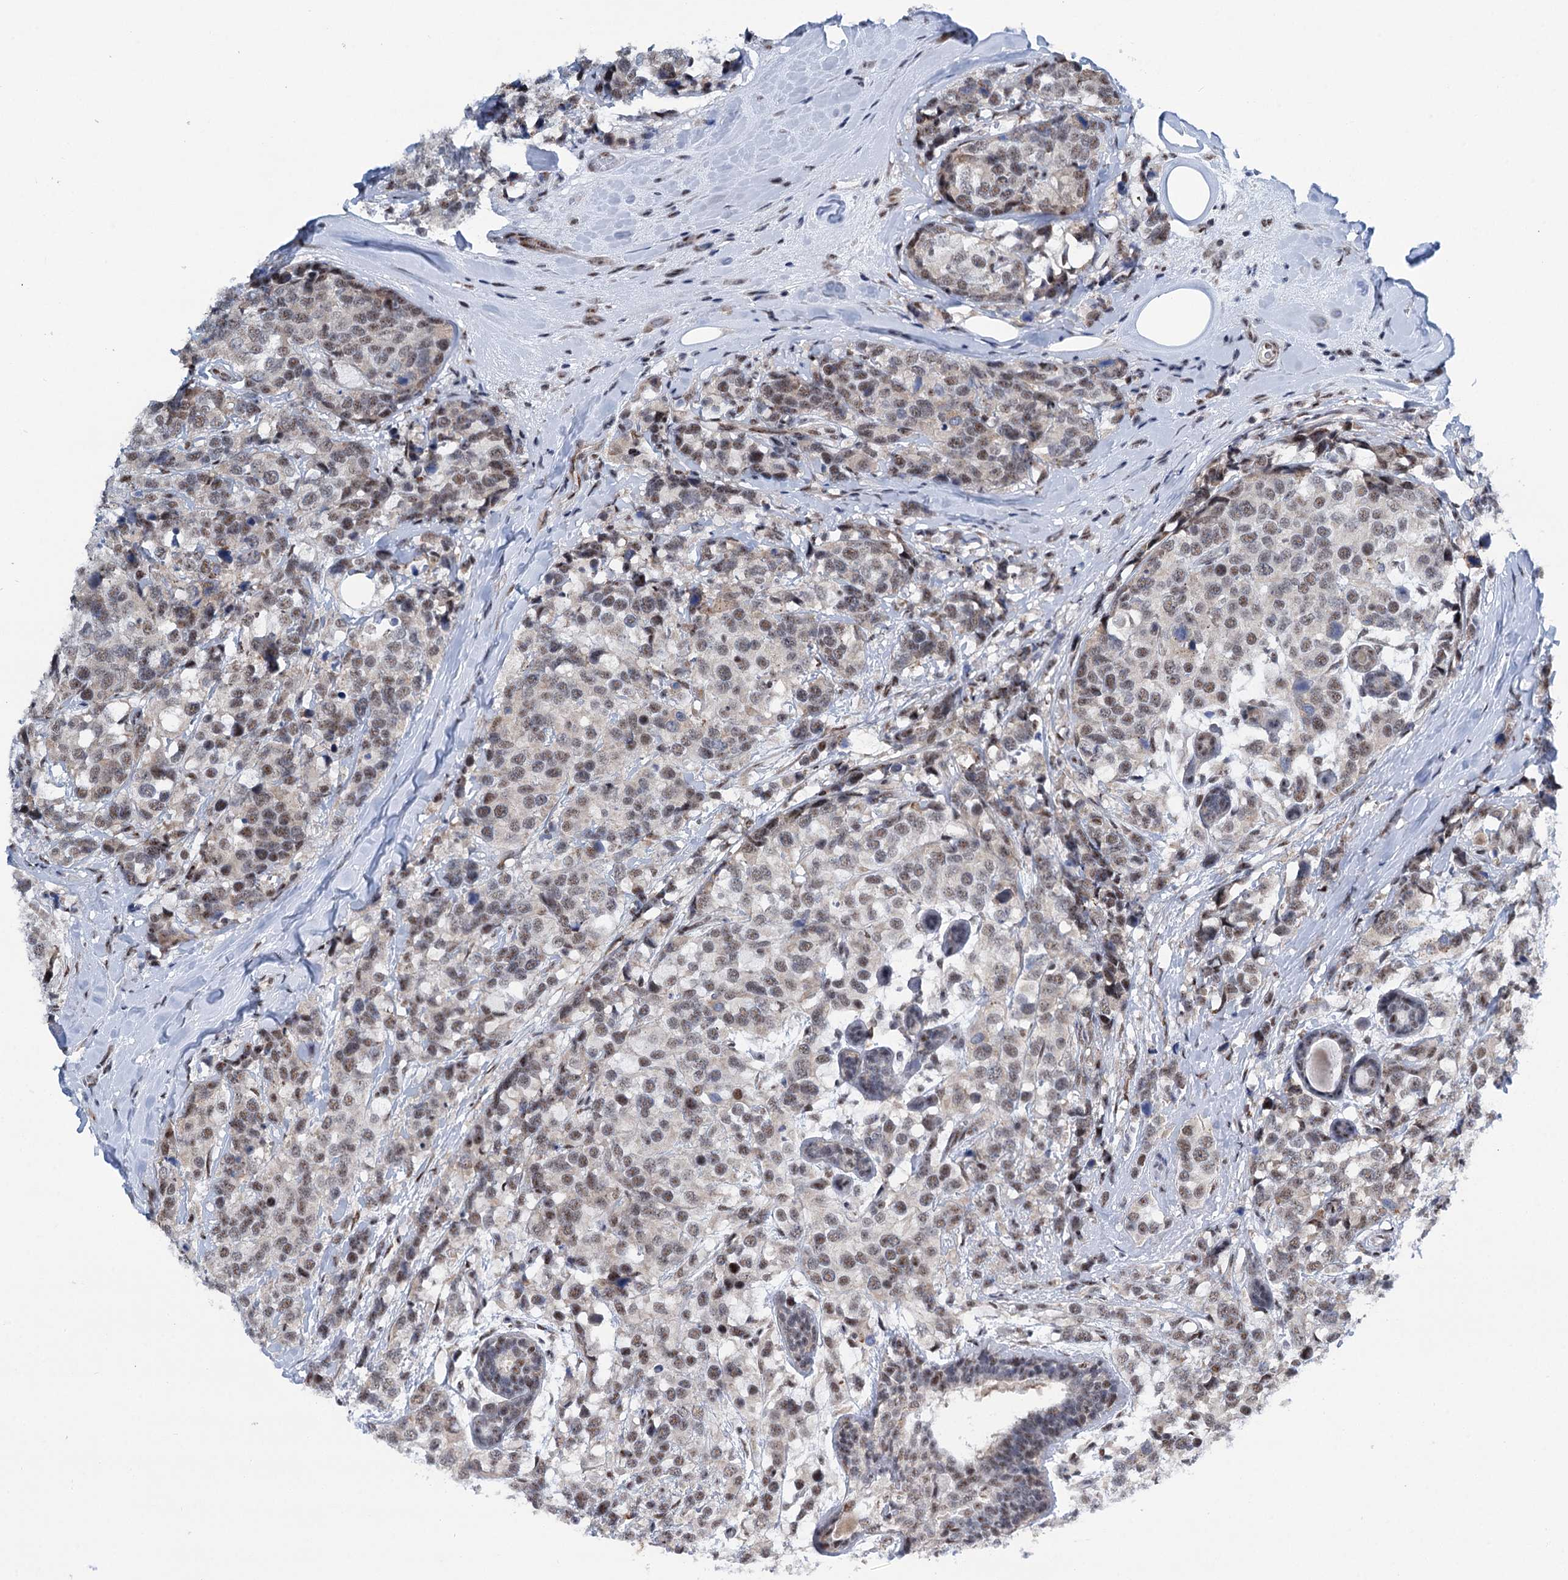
{"staining": {"intensity": "weak", "quantity": ">75%", "location": "nuclear"}, "tissue": "breast cancer", "cell_type": "Tumor cells", "image_type": "cancer", "snomed": [{"axis": "morphology", "description": "Lobular carcinoma"}, {"axis": "topography", "description": "Breast"}], "caption": "Protein analysis of breast lobular carcinoma tissue reveals weak nuclear expression in about >75% of tumor cells.", "gene": "SREK1", "patient": {"sex": "female", "age": 59}}